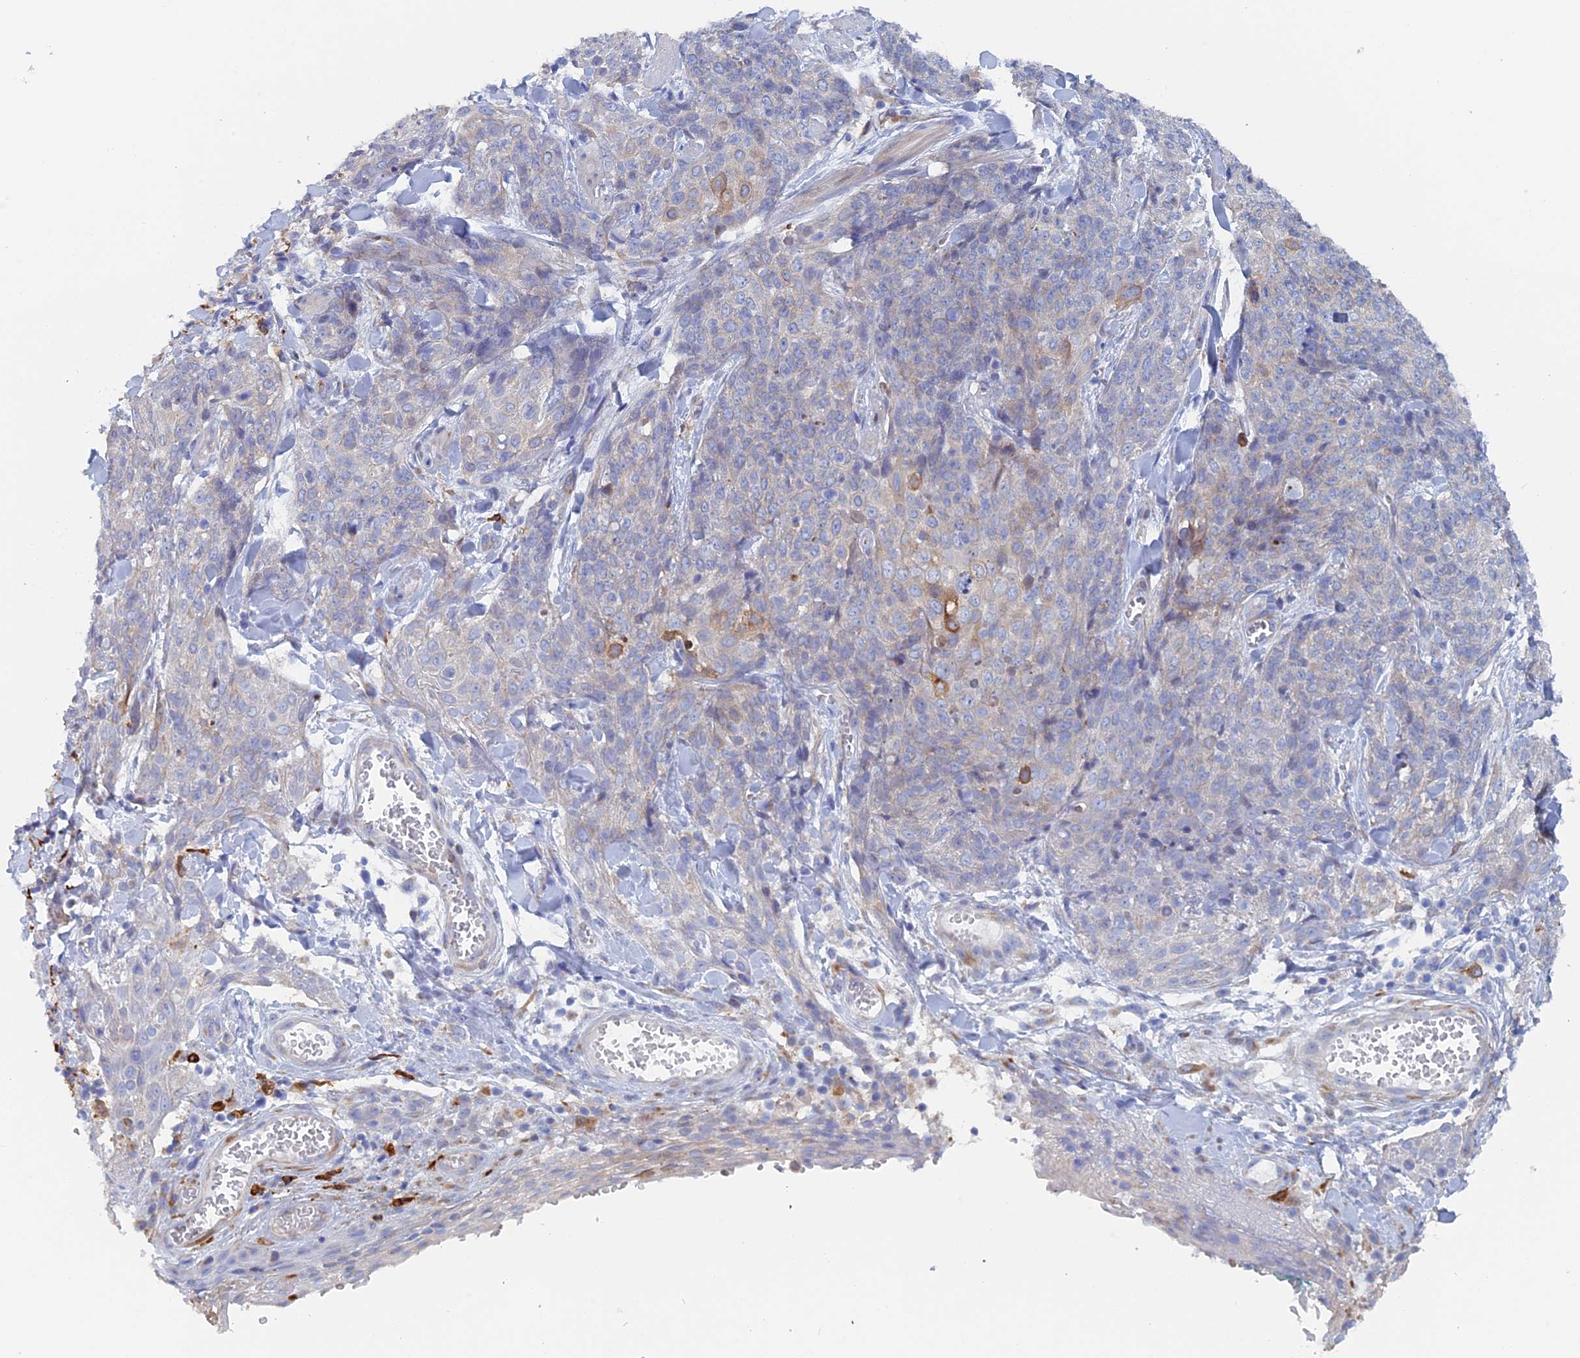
{"staining": {"intensity": "moderate", "quantity": "<25%", "location": "cytoplasmic/membranous"}, "tissue": "skin cancer", "cell_type": "Tumor cells", "image_type": "cancer", "snomed": [{"axis": "morphology", "description": "Squamous cell carcinoma, NOS"}, {"axis": "topography", "description": "Skin"}, {"axis": "topography", "description": "Vulva"}], "caption": "DAB (3,3'-diaminobenzidine) immunohistochemical staining of squamous cell carcinoma (skin) demonstrates moderate cytoplasmic/membranous protein positivity in approximately <25% of tumor cells.", "gene": "COG7", "patient": {"sex": "female", "age": 85}}